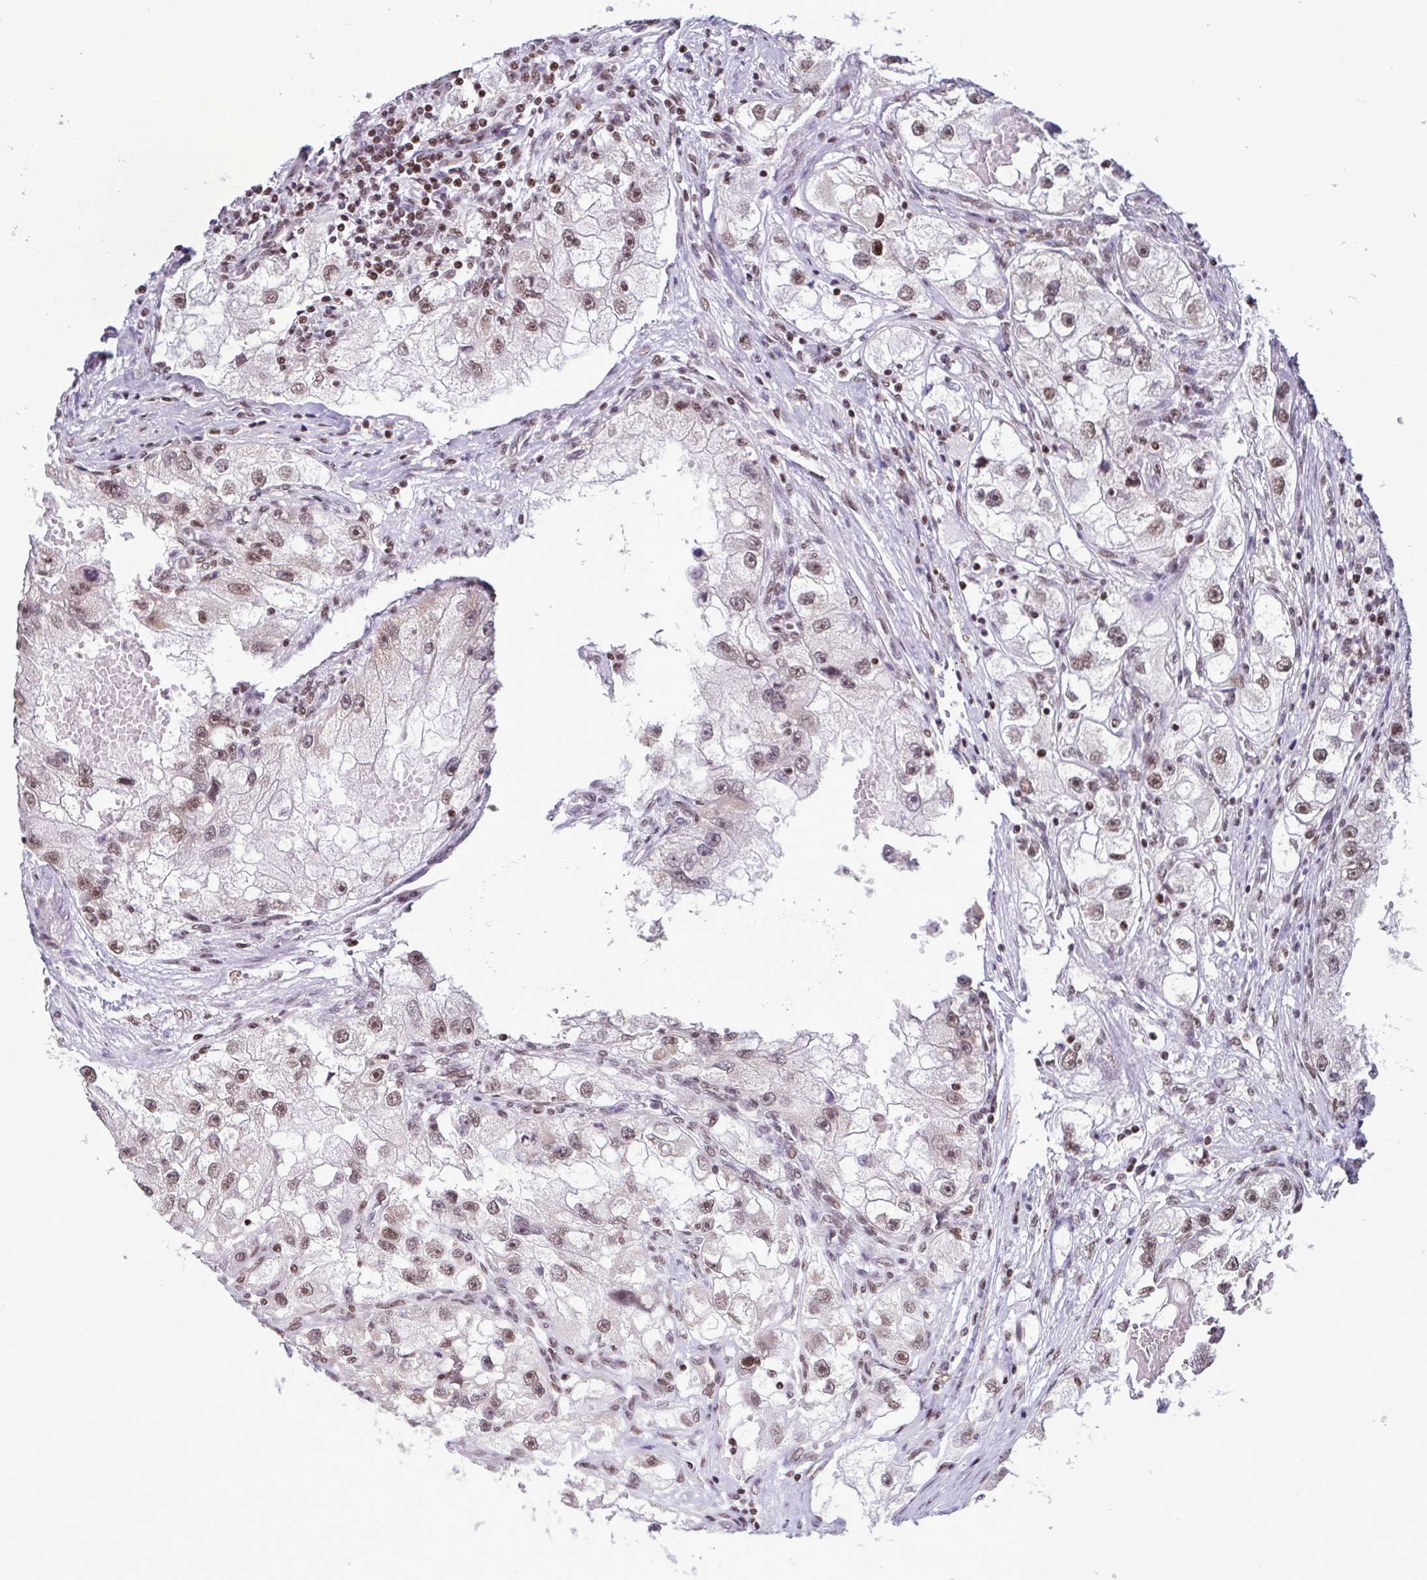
{"staining": {"intensity": "weak", "quantity": ">75%", "location": "nuclear"}, "tissue": "renal cancer", "cell_type": "Tumor cells", "image_type": "cancer", "snomed": [{"axis": "morphology", "description": "Adenocarcinoma, NOS"}, {"axis": "topography", "description": "Kidney"}], "caption": "Protein analysis of renal adenocarcinoma tissue shows weak nuclear expression in approximately >75% of tumor cells.", "gene": "TIMM21", "patient": {"sex": "male", "age": 63}}